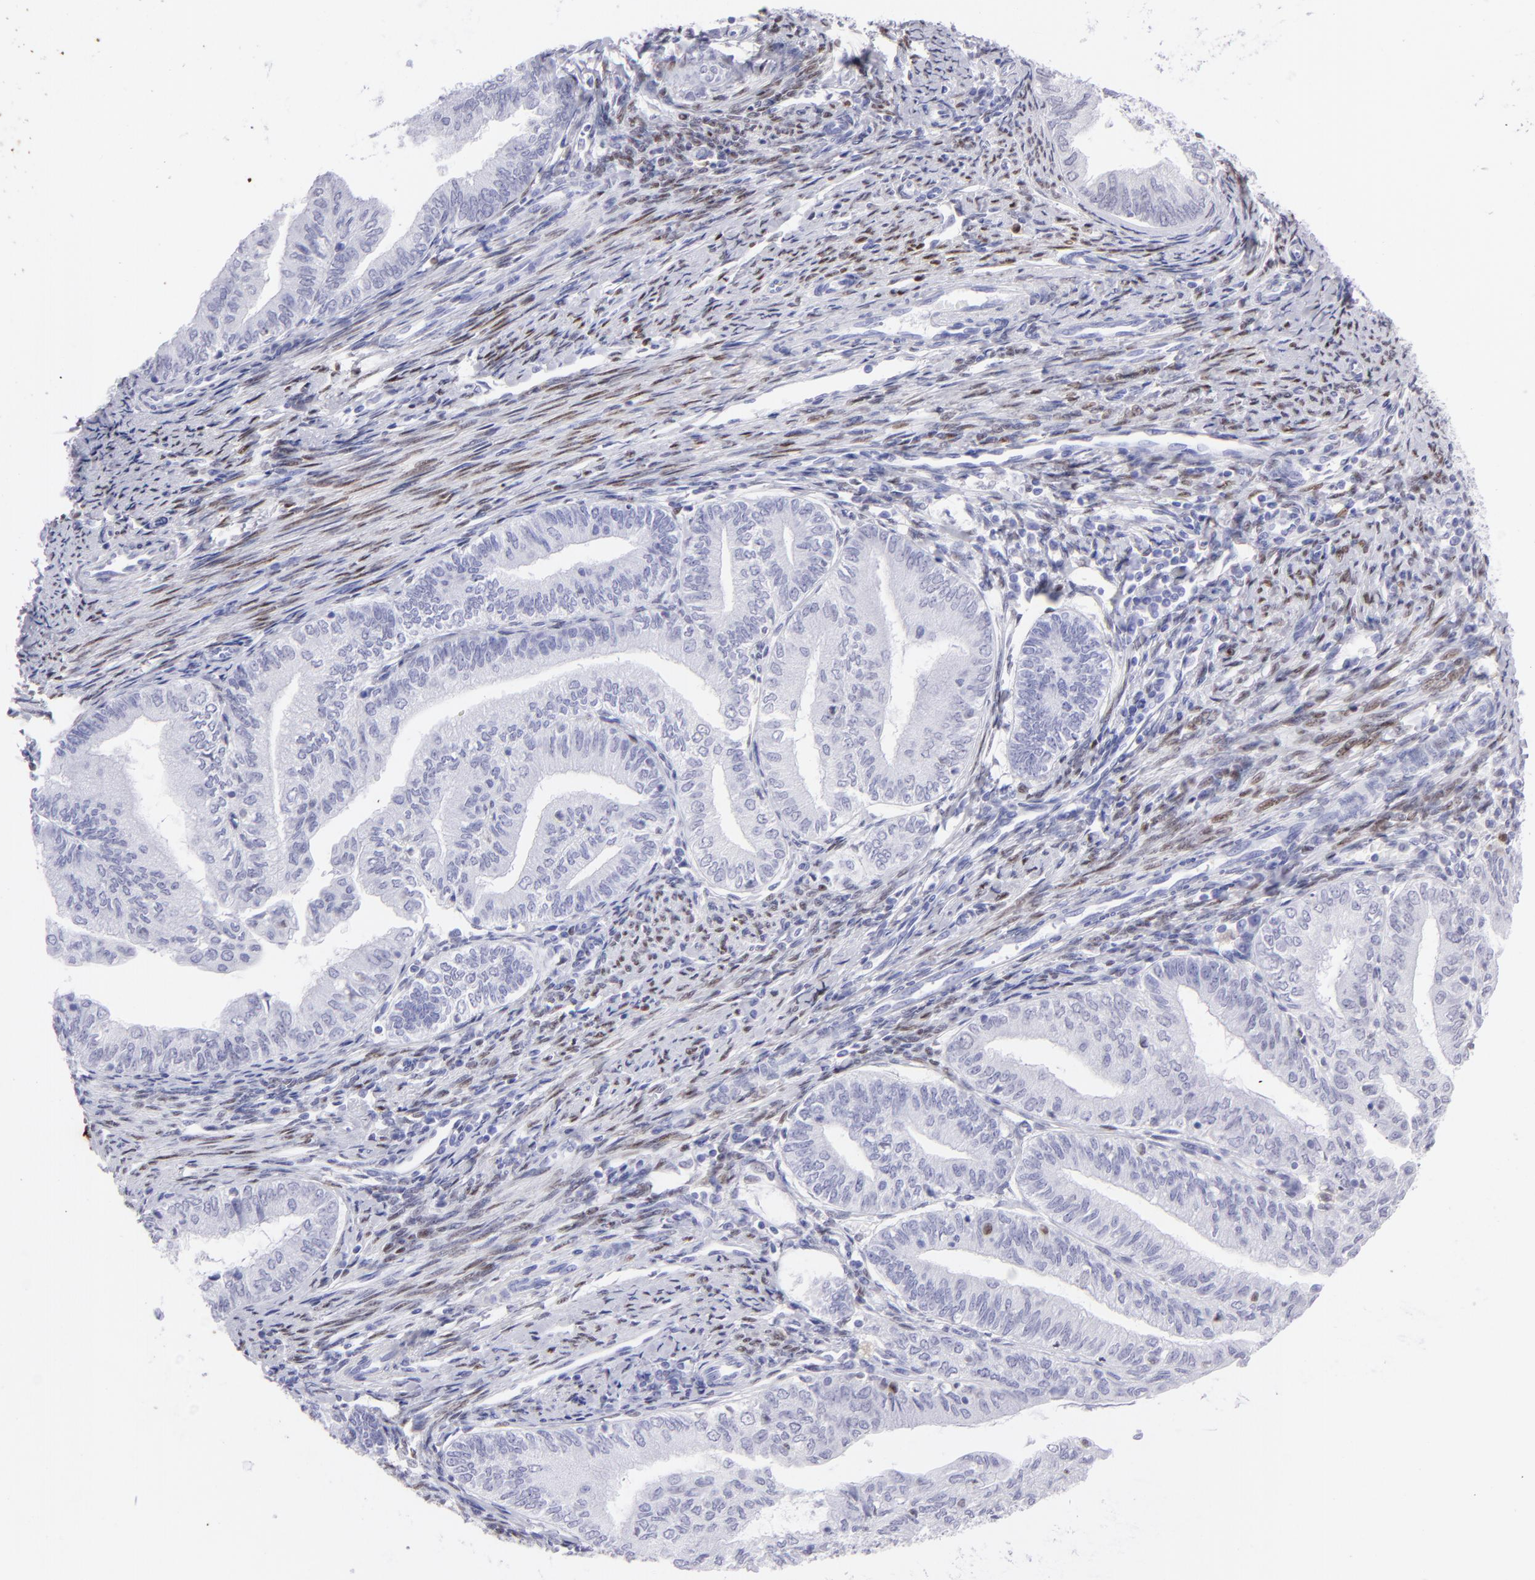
{"staining": {"intensity": "negative", "quantity": "none", "location": "none"}, "tissue": "endometrial cancer", "cell_type": "Tumor cells", "image_type": "cancer", "snomed": [{"axis": "morphology", "description": "Adenocarcinoma, NOS"}, {"axis": "topography", "description": "Endometrium"}], "caption": "Tumor cells show no significant expression in adenocarcinoma (endometrial).", "gene": "MITF", "patient": {"sex": "female", "age": 66}}